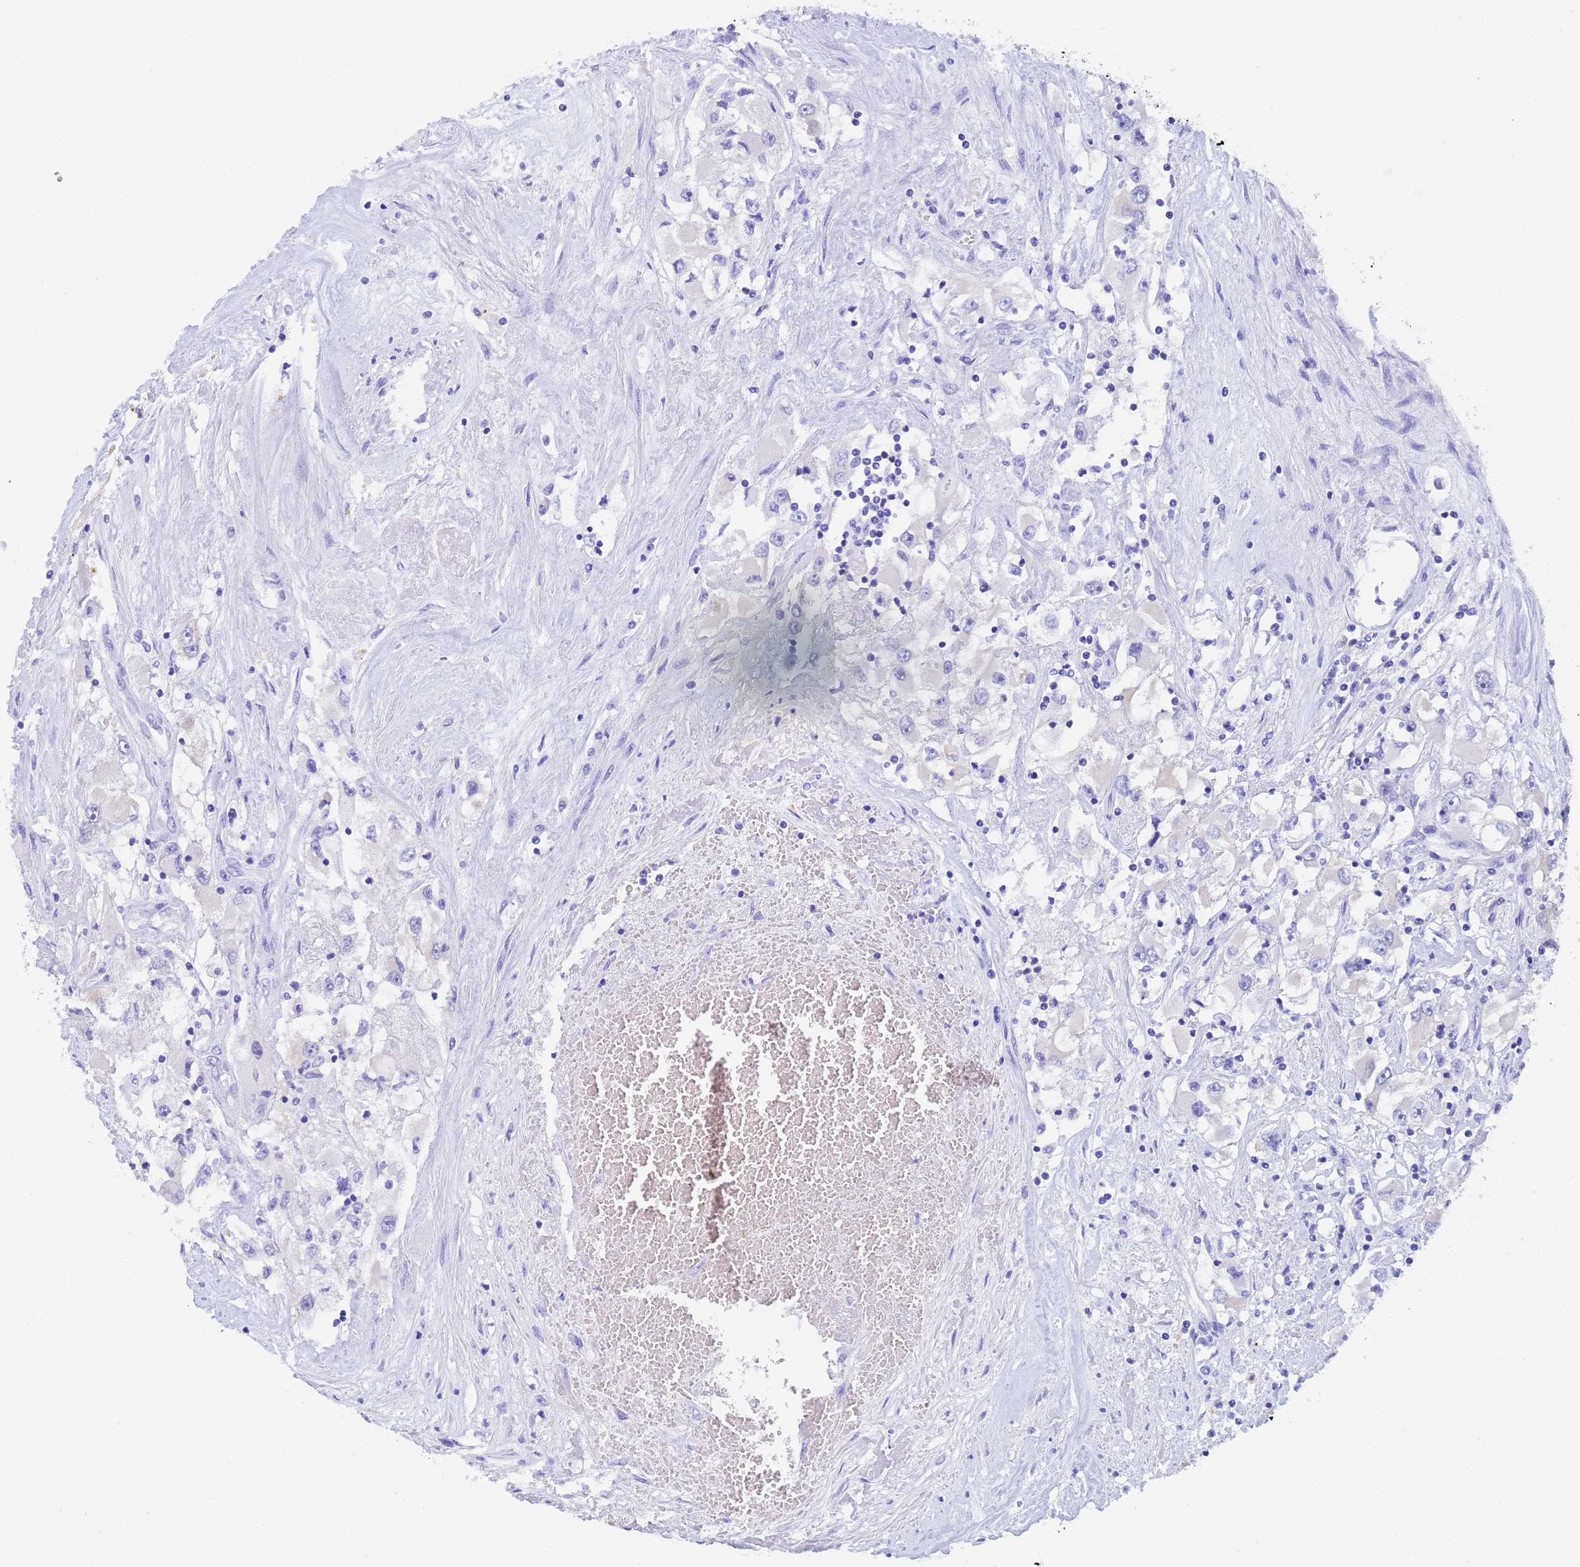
{"staining": {"intensity": "negative", "quantity": "none", "location": "none"}, "tissue": "renal cancer", "cell_type": "Tumor cells", "image_type": "cancer", "snomed": [{"axis": "morphology", "description": "Adenocarcinoma, NOS"}, {"axis": "topography", "description": "Kidney"}], "caption": "A photomicrograph of renal adenocarcinoma stained for a protein demonstrates no brown staining in tumor cells.", "gene": "STATH", "patient": {"sex": "female", "age": 52}}